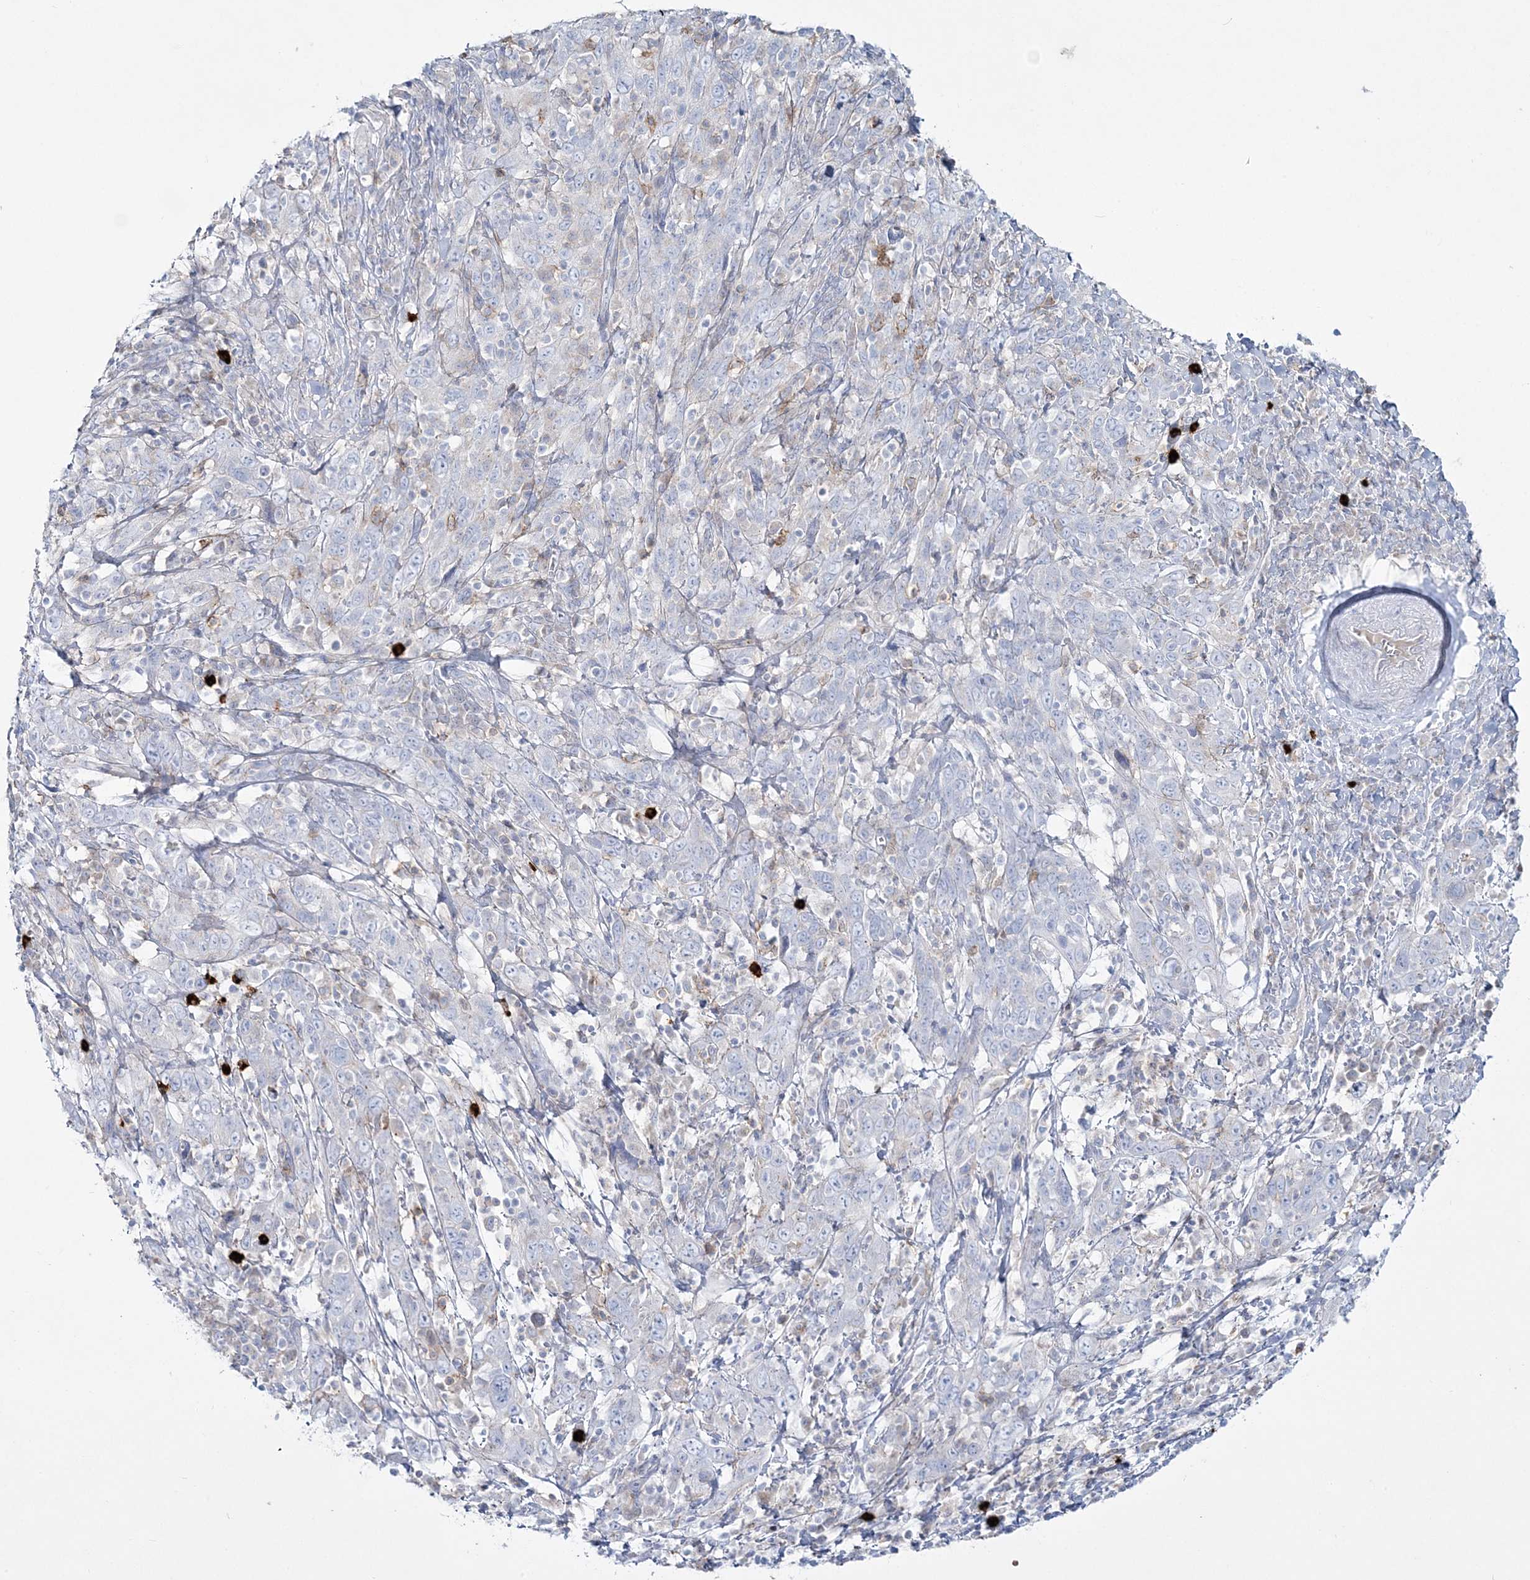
{"staining": {"intensity": "negative", "quantity": "none", "location": "none"}, "tissue": "cervical cancer", "cell_type": "Tumor cells", "image_type": "cancer", "snomed": [{"axis": "morphology", "description": "Squamous cell carcinoma, NOS"}, {"axis": "topography", "description": "Cervix"}], "caption": "The micrograph reveals no staining of tumor cells in cervical cancer. The staining was performed using DAB (3,3'-diaminobenzidine) to visualize the protein expression in brown, while the nuclei were stained in blue with hematoxylin (Magnification: 20x).", "gene": "WDSUB1", "patient": {"sex": "female", "age": 46}}